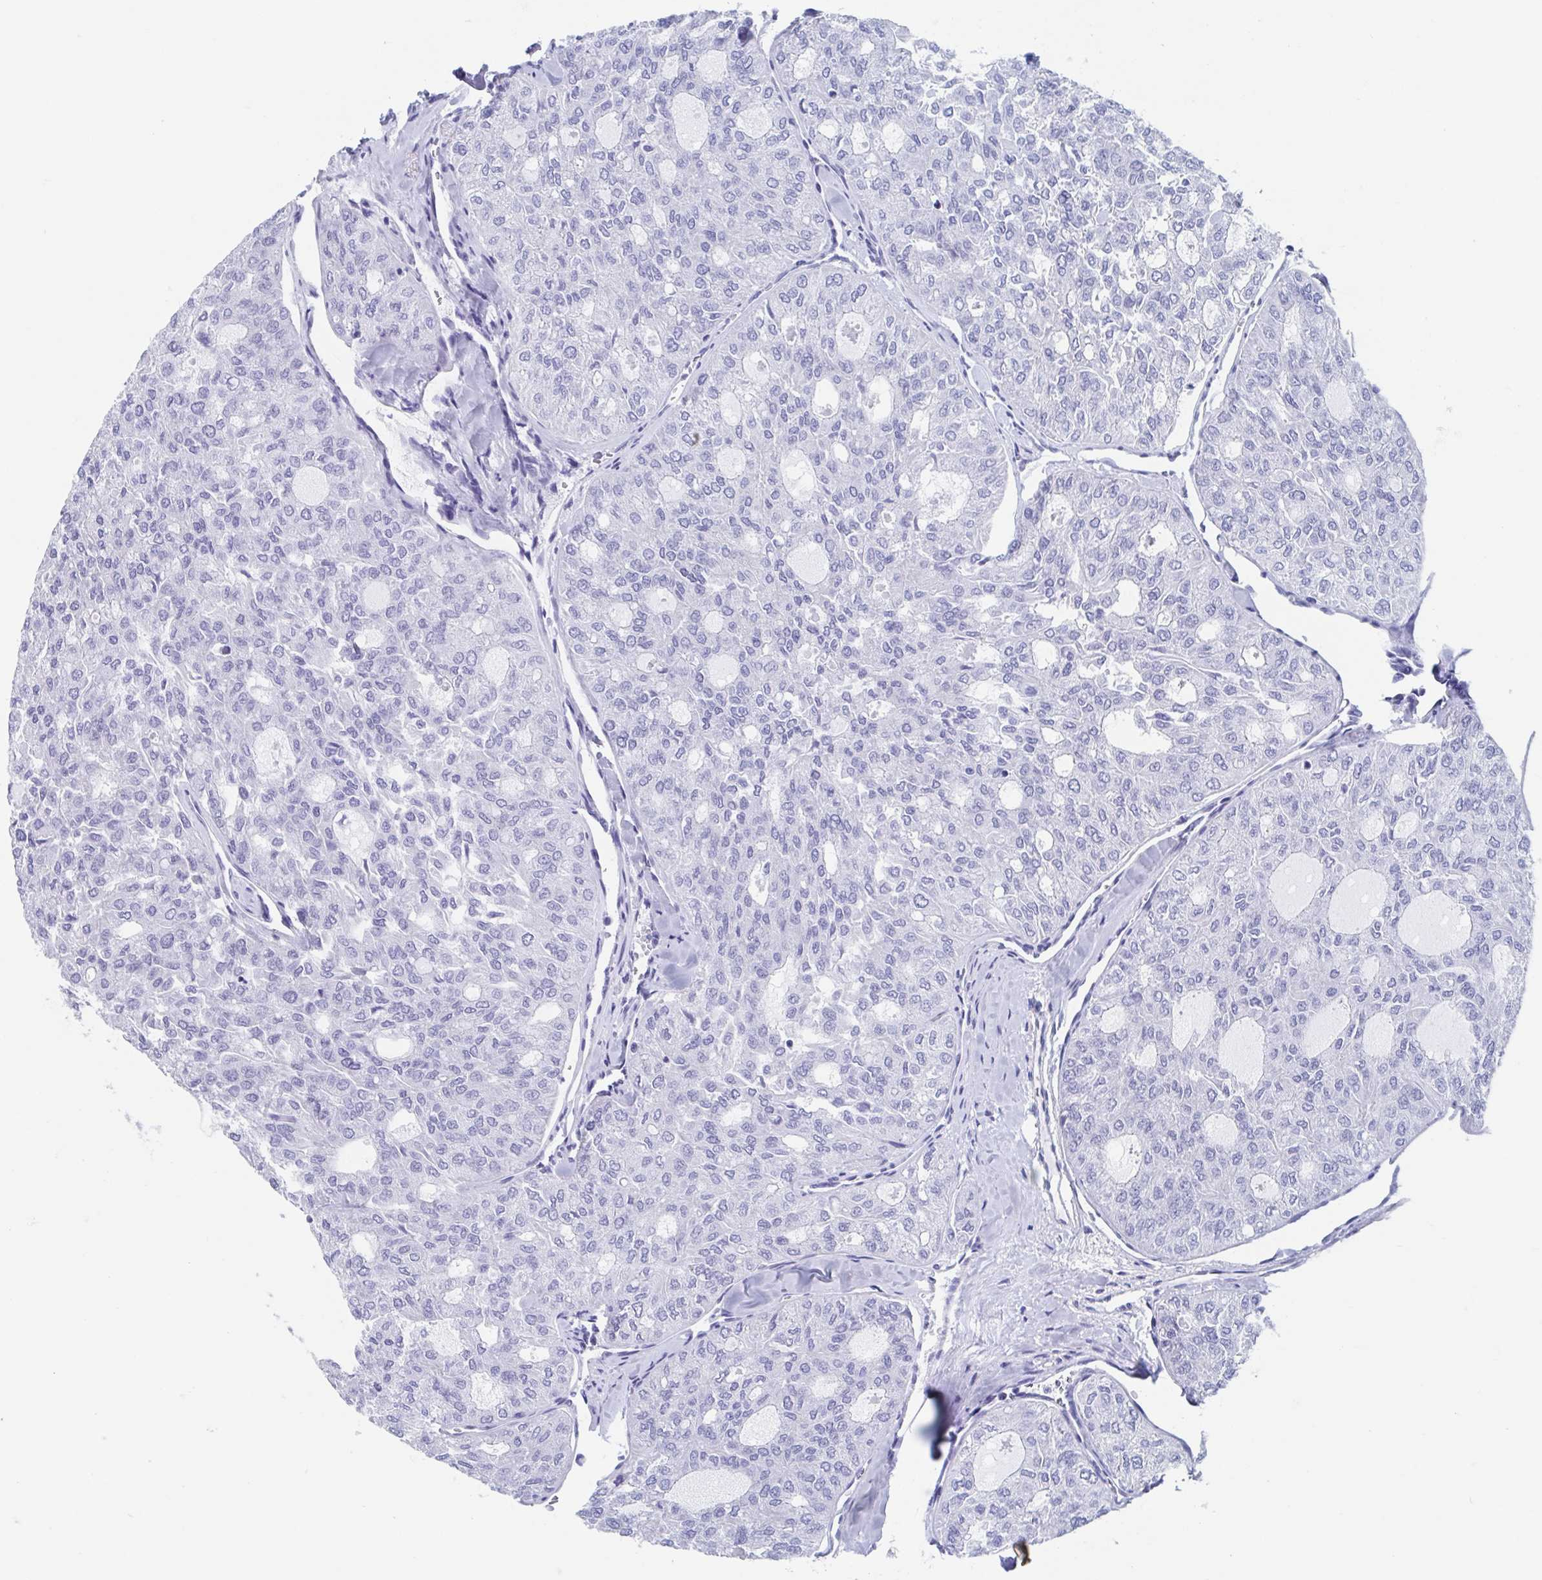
{"staining": {"intensity": "negative", "quantity": "none", "location": "none"}, "tissue": "thyroid cancer", "cell_type": "Tumor cells", "image_type": "cancer", "snomed": [{"axis": "morphology", "description": "Follicular adenoma carcinoma, NOS"}, {"axis": "topography", "description": "Thyroid gland"}], "caption": "IHC image of neoplastic tissue: human thyroid cancer (follicular adenoma carcinoma) stained with DAB (3,3'-diaminobenzidine) demonstrates no significant protein expression in tumor cells. Nuclei are stained in blue.", "gene": "SHCBP1L", "patient": {"sex": "male", "age": 75}}